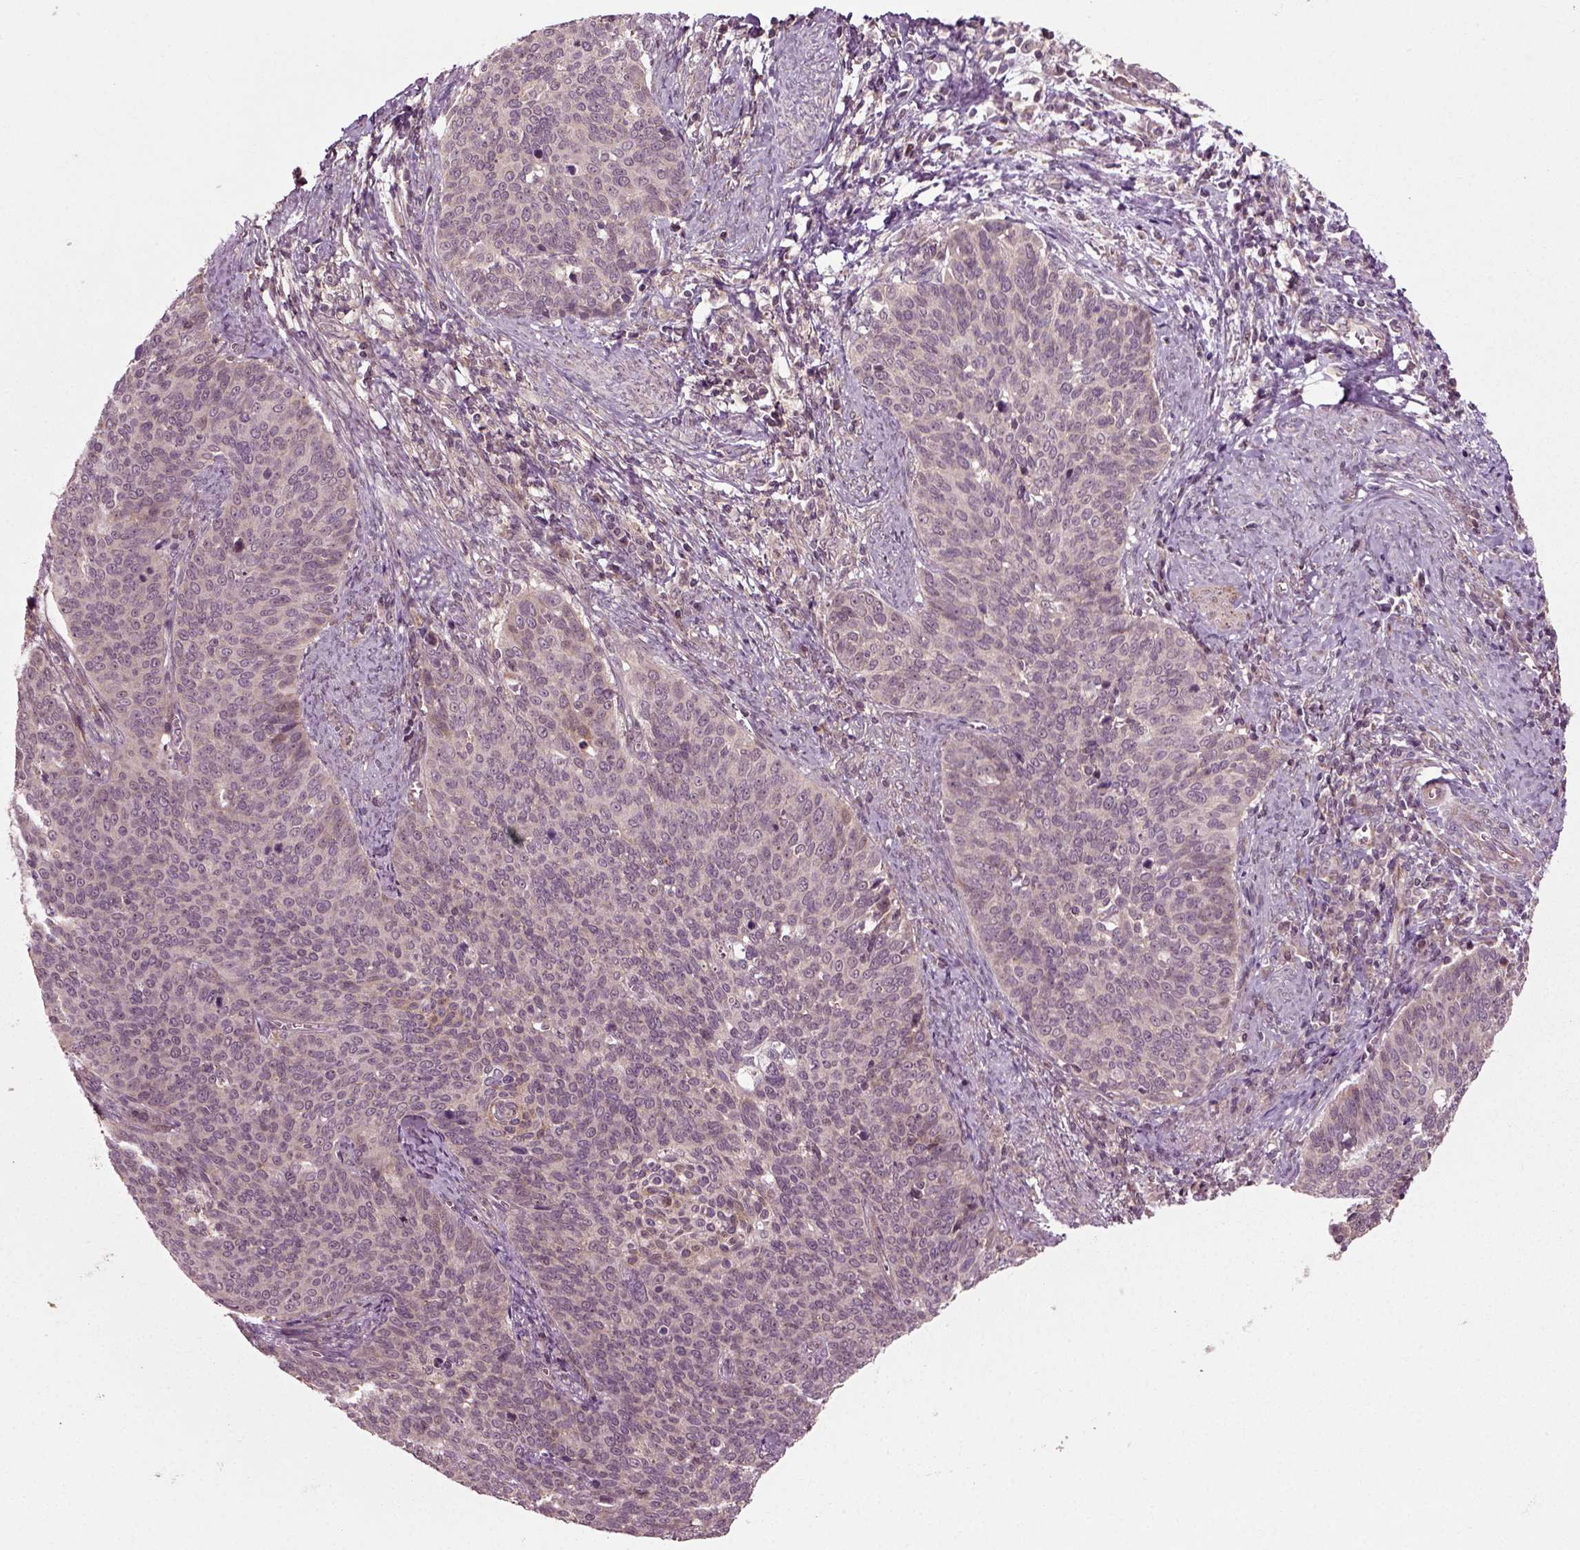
{"staining": {"intensity": "weak", "quantity": "<25%", "location": "cytoplasmic/membranous"}, "tissue": "cervical cancer", "cell_type": "Tumor cells", "image_type": "cancer", "snomed": [{"axis": "morphology", "description": "Normal tissue, NOS"}, {"axis": "morphology", "description": "Squamous cell carcinoma, NOS"}, {"axis": "topography", "description": "Cervix"}], "caption": "Tumor cells are negative for brown protein staining in cervical squamous cell carcinoma.", "gene": "PLCD3", "patient": {"sex": "female", "age": 39}}